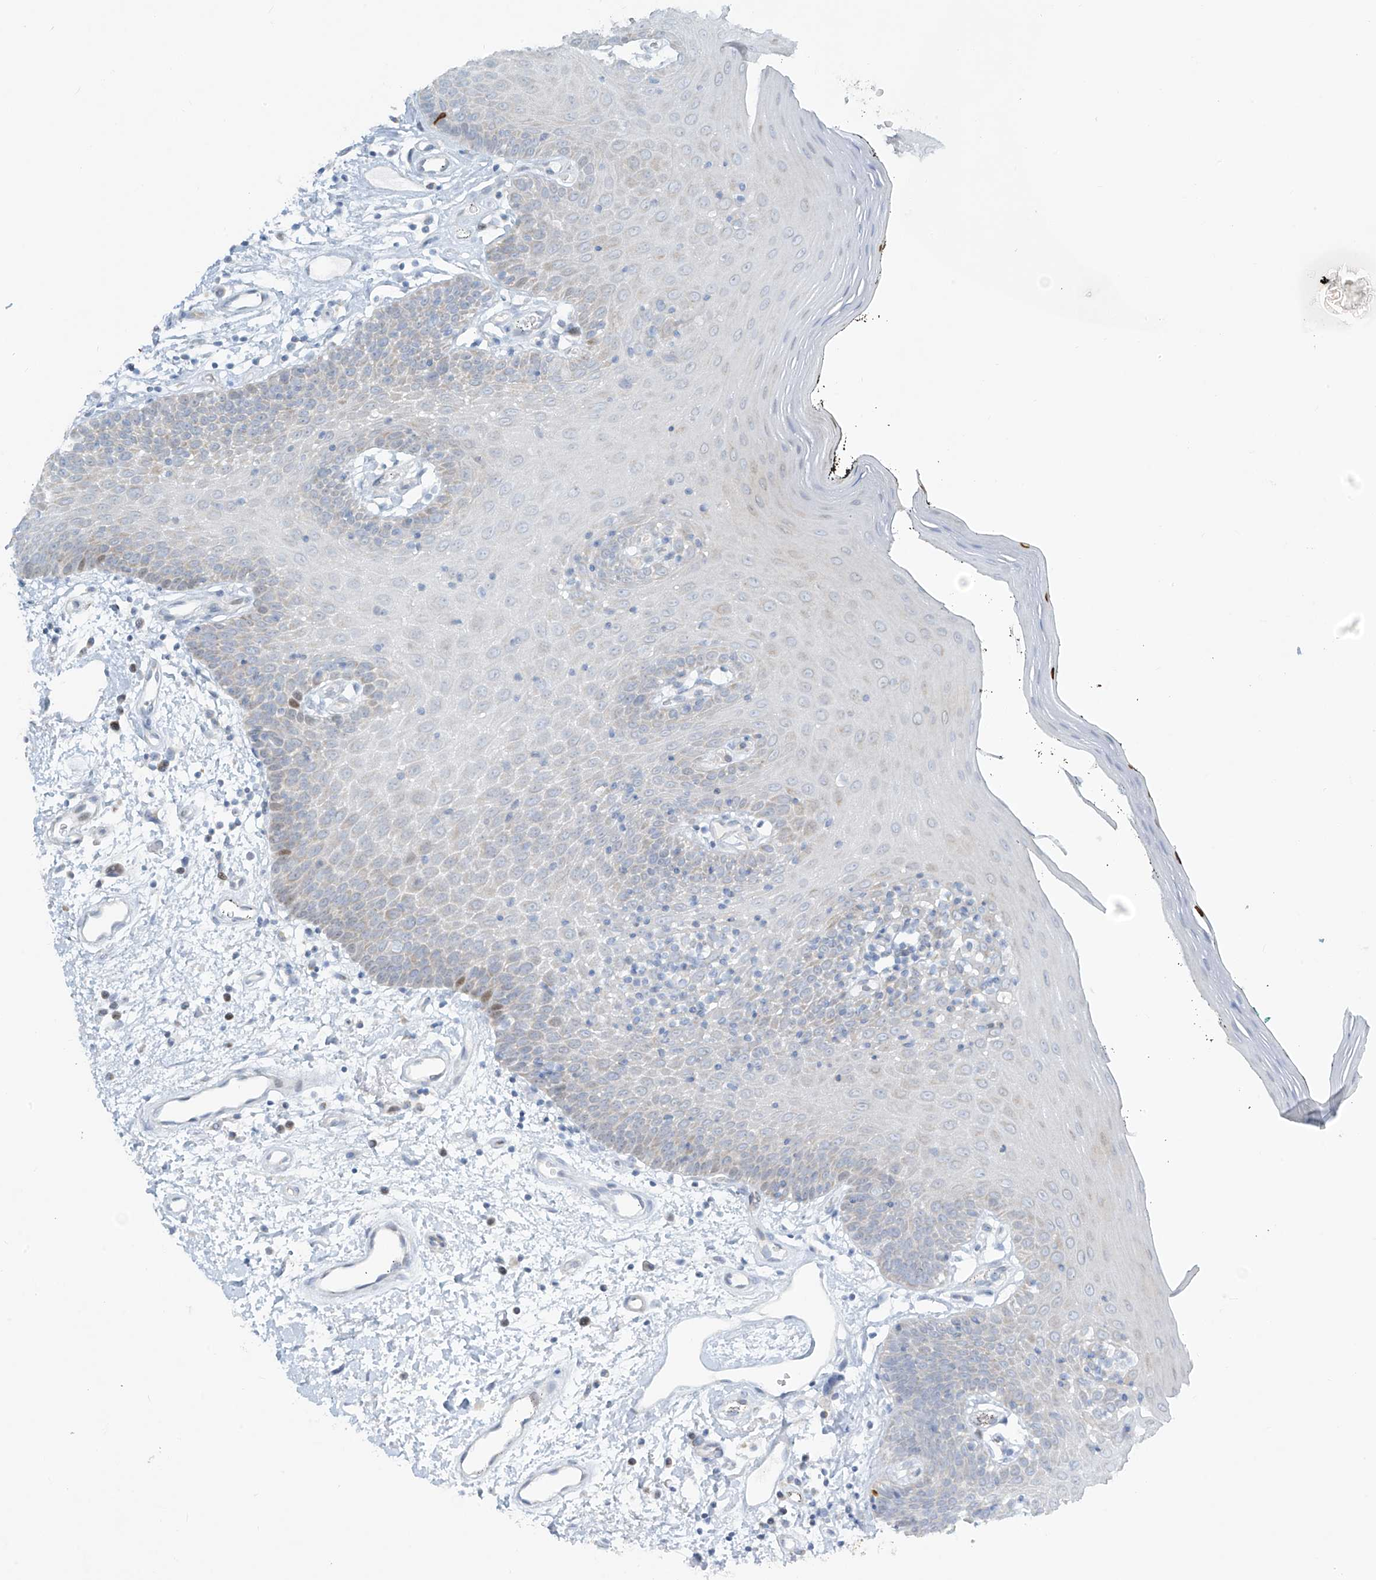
{"staining": {"intensity": "negative", "quantity": "none", "location": "none"}, "tissue": "oral mucosa", "cell_type": "Squamous epithelial cells", "image_type": "normal", "snomed": [{"axis": "morphology", "description": "Normal tissue, NOS"}, {"axis": "topography", "description": "Oral tissue"}], "caption": "DAB immunohistochemical staining of normal human oral mucosa reveals no significant expression in squamous epithelial cells.", "gene": "SMDT1", "patient": {"sex": "male", "age": 74}}